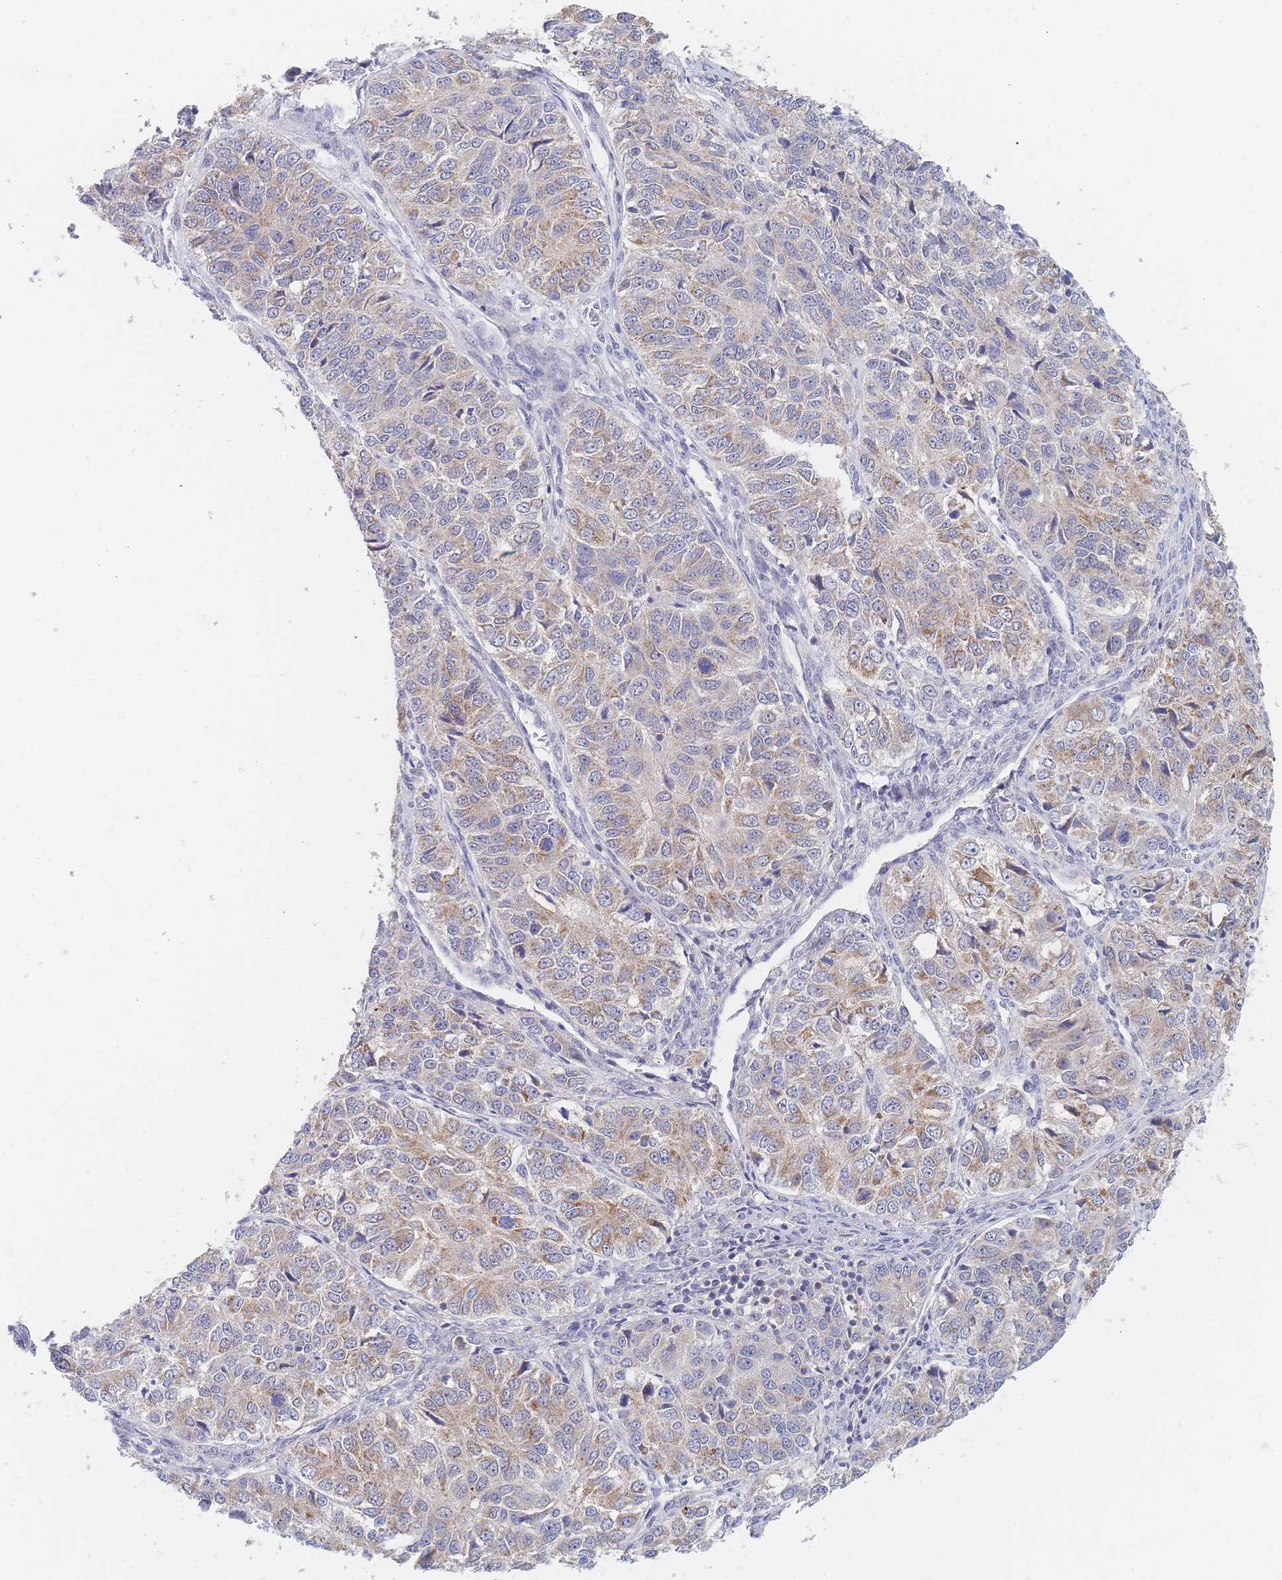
{"staining": {"intensity": "moderate", "quantity": "25%-75%", "location": "cytoplasmic/membranous"}, "tissue": "ovarian cancer", "cell_type": "Tumor cells", "image_type": "cancer", "snomed": [{"axis": "morphology", "description": "Carcinoma, endometroid"}, {"axis": "topography", "description": "Ovary"}], "caption": "Human endometroid carcinoma (ovarian) stained with a protein marker displays moderate staining in tumor cells.", "gene": "PPP6C", "patient": {"sex": "female", "age": 51}}